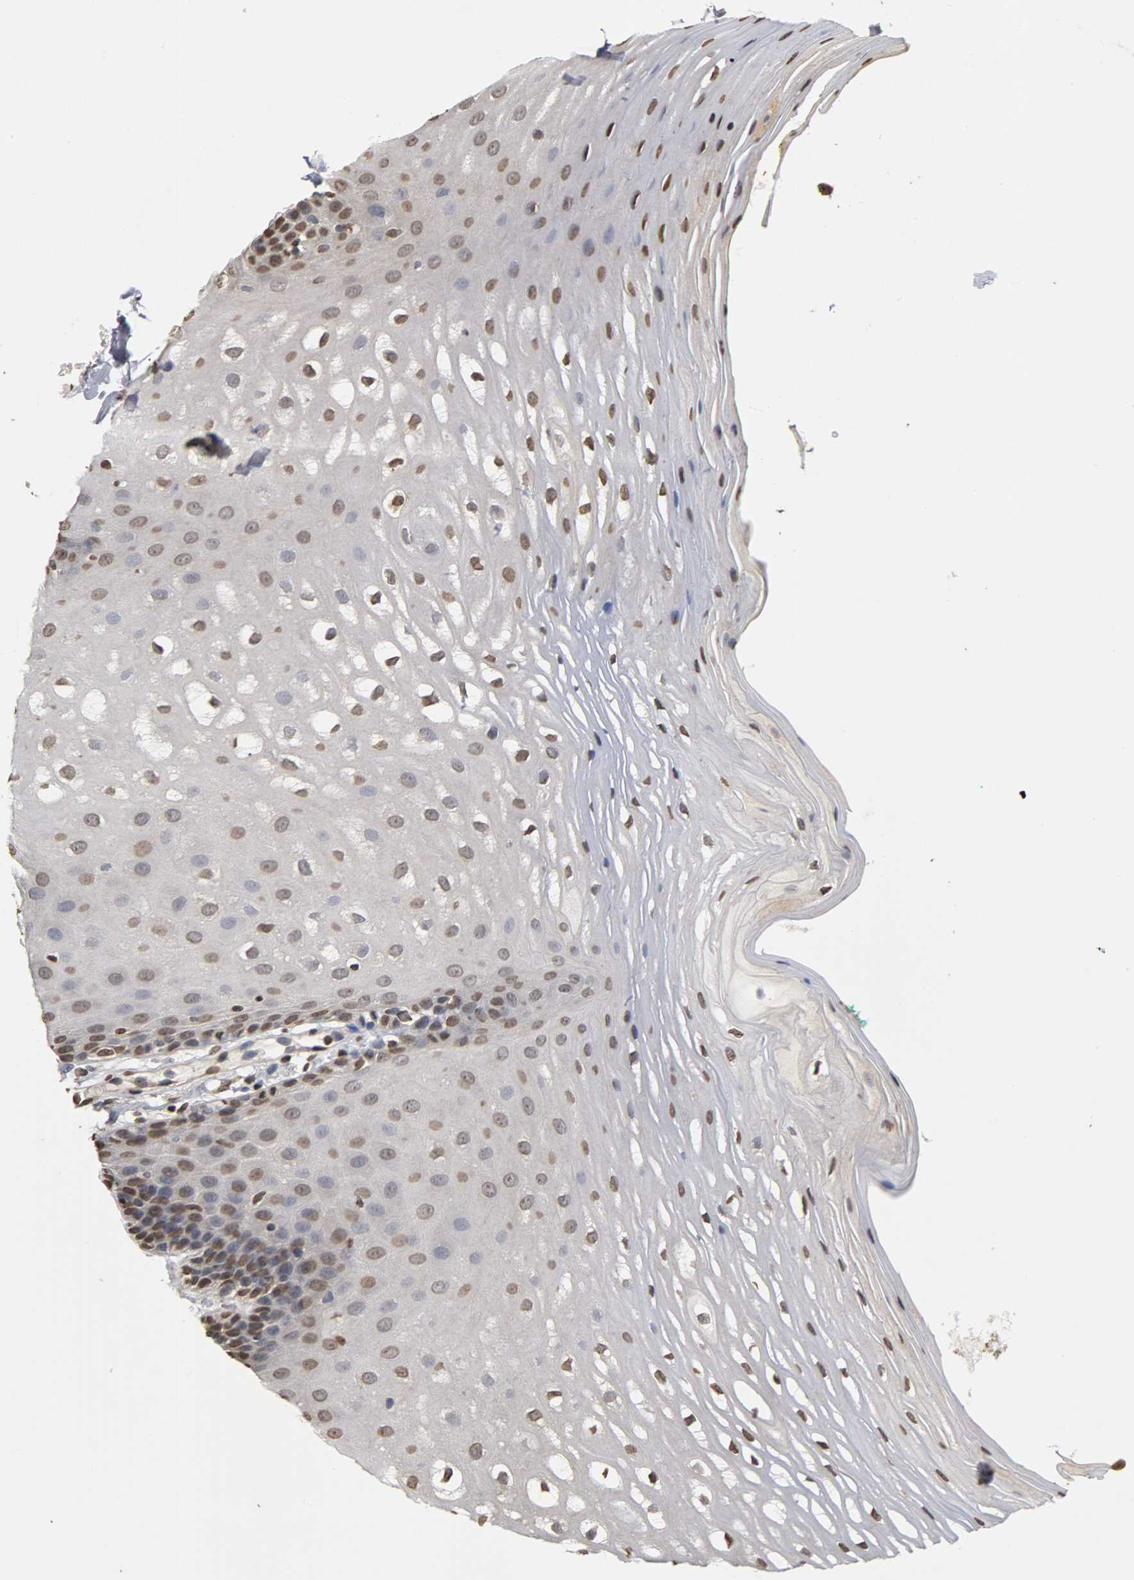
{"staining": {"intensity": "moderate", "quantity": "25%-75%", "location": "nuclear"}, "tissue": "oral mucosa", "cell_type": "Squamous epithelial cells", "image_type": "normal", "snomed": [{"axis": "morphology", "description": "Normal tissue, NOS"}, {"axis": "morphology", "description": "Squamous cell carcinoma, NOS"}, {"axis": "topography", "description": "Skeletal muscle"}, {"axis": "topography", "description": "Oral tissue"}, {"axis": "topography", "description": "Head-Neck"}], "caption": "IHC image of normal oral mucosa: human oral mucosa stained using immunohistochemistry (IHC) exhibits medium levels of moderate protein expression localized specifically in the nuclear of squamous epithelial cells, appearing as a nuclear brown color.", "gene": "ERCC2", "patient": {"sex": "male", "age": 71}}